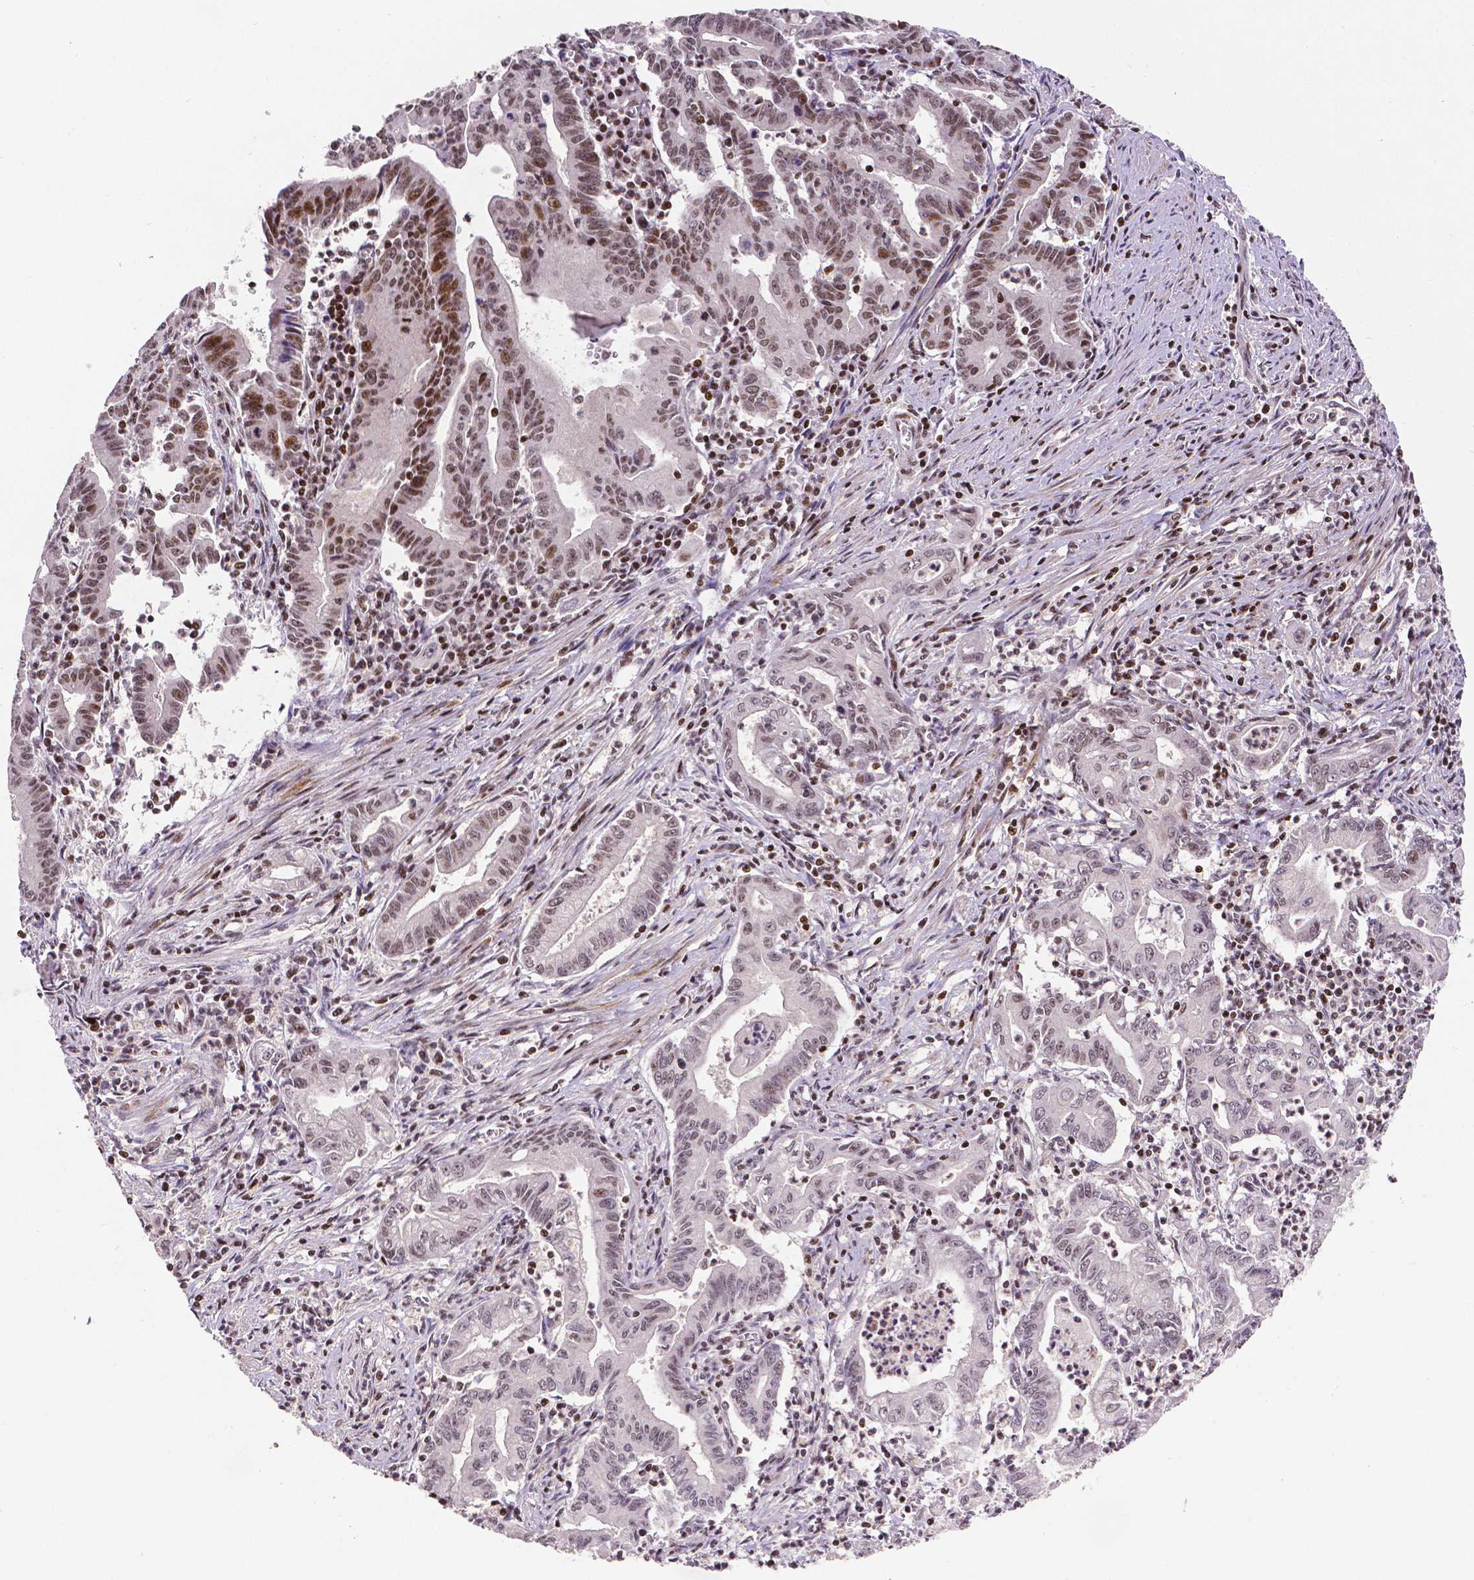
{"staining": {"intensity": "moderate", "quantity": ">75%", "location": "nuclear"}, "tissue": "stomach cancer", "cell_type": "Tumor cells", "image_type": "cancer", "snomed": [{"axis": "morphology", "description": "Adenocarcinoma, NOS"}, {"axis": "topography", "description": "Stomach, upper"}], "caption": "Immunohistochemical staining of stomach cancer shows moderate nuclear protein expression in approximately >75% of tumor cells. The staining was performed using DAB to visualize the protein expression in brown, while the nuclei were stained in blue with hematoxylin (Magnification: 20x).", "gene": "CTCF", "patient": {"sex": "female", "age": 79}}